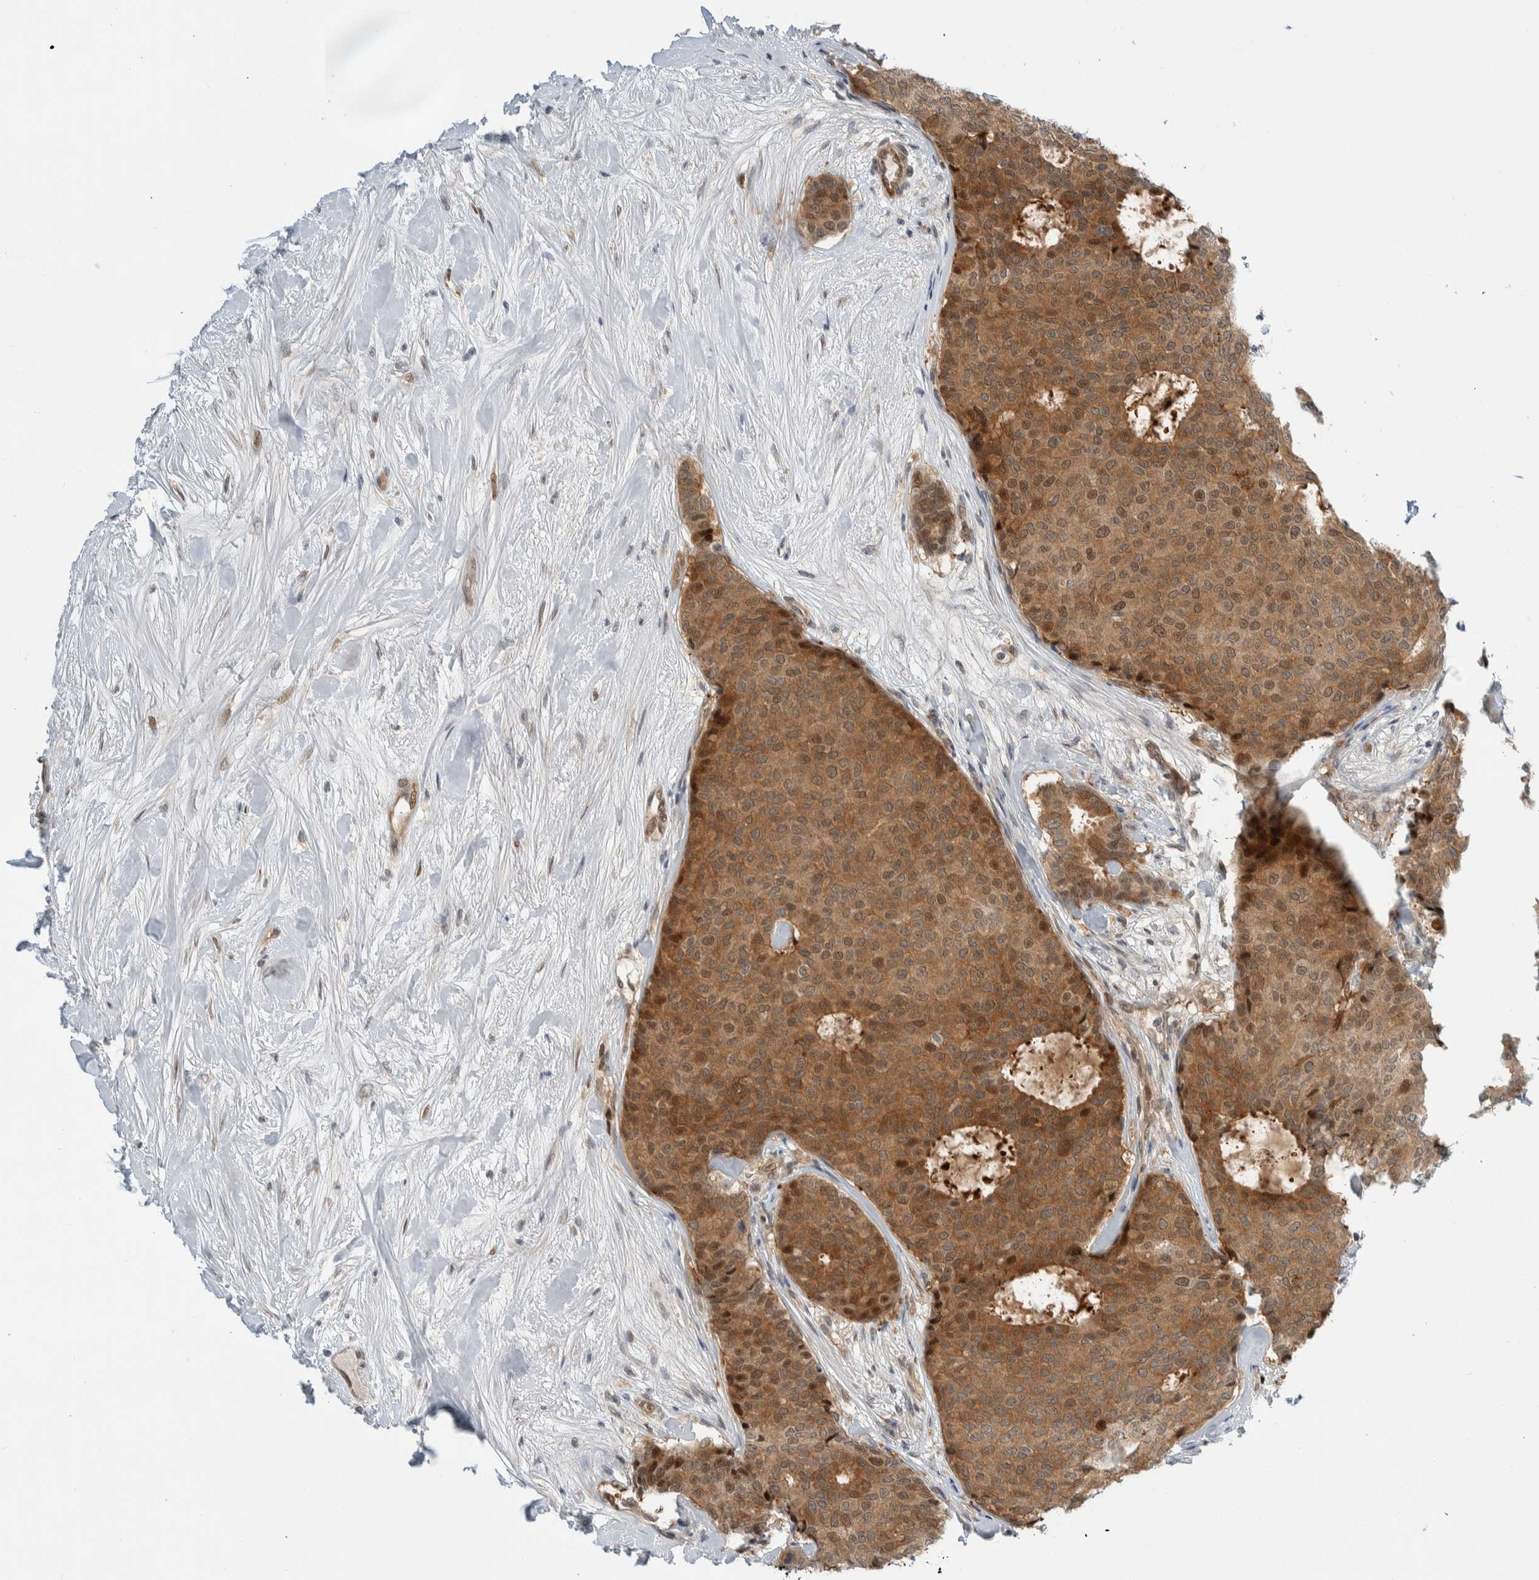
{"staining": {"intensity": "moderate", "quantity": ">75%", "location": "cytoplasmic/membranous,nuclear"}, "tissue": "breast cancer", "cell_type": "Tumor cells", "image_type": "cancer", "snomed": [{"axis": "morphology", "description": "Duct carcinoma"}, {"axis": "topography", "description": "Breast"}], "caption": "Brown immunohistochemical staining in infiltrating ductal carcinoma (breast) exhibits moderate cytoplasmic/membranous and nuclear staining in approximately >75% of tumor cells. Ihc stains the protein of interest in brown and the nuclei are stained blue.", "gene": "NCR3LG1", "patient": {"sex": "female", "age": 75}}